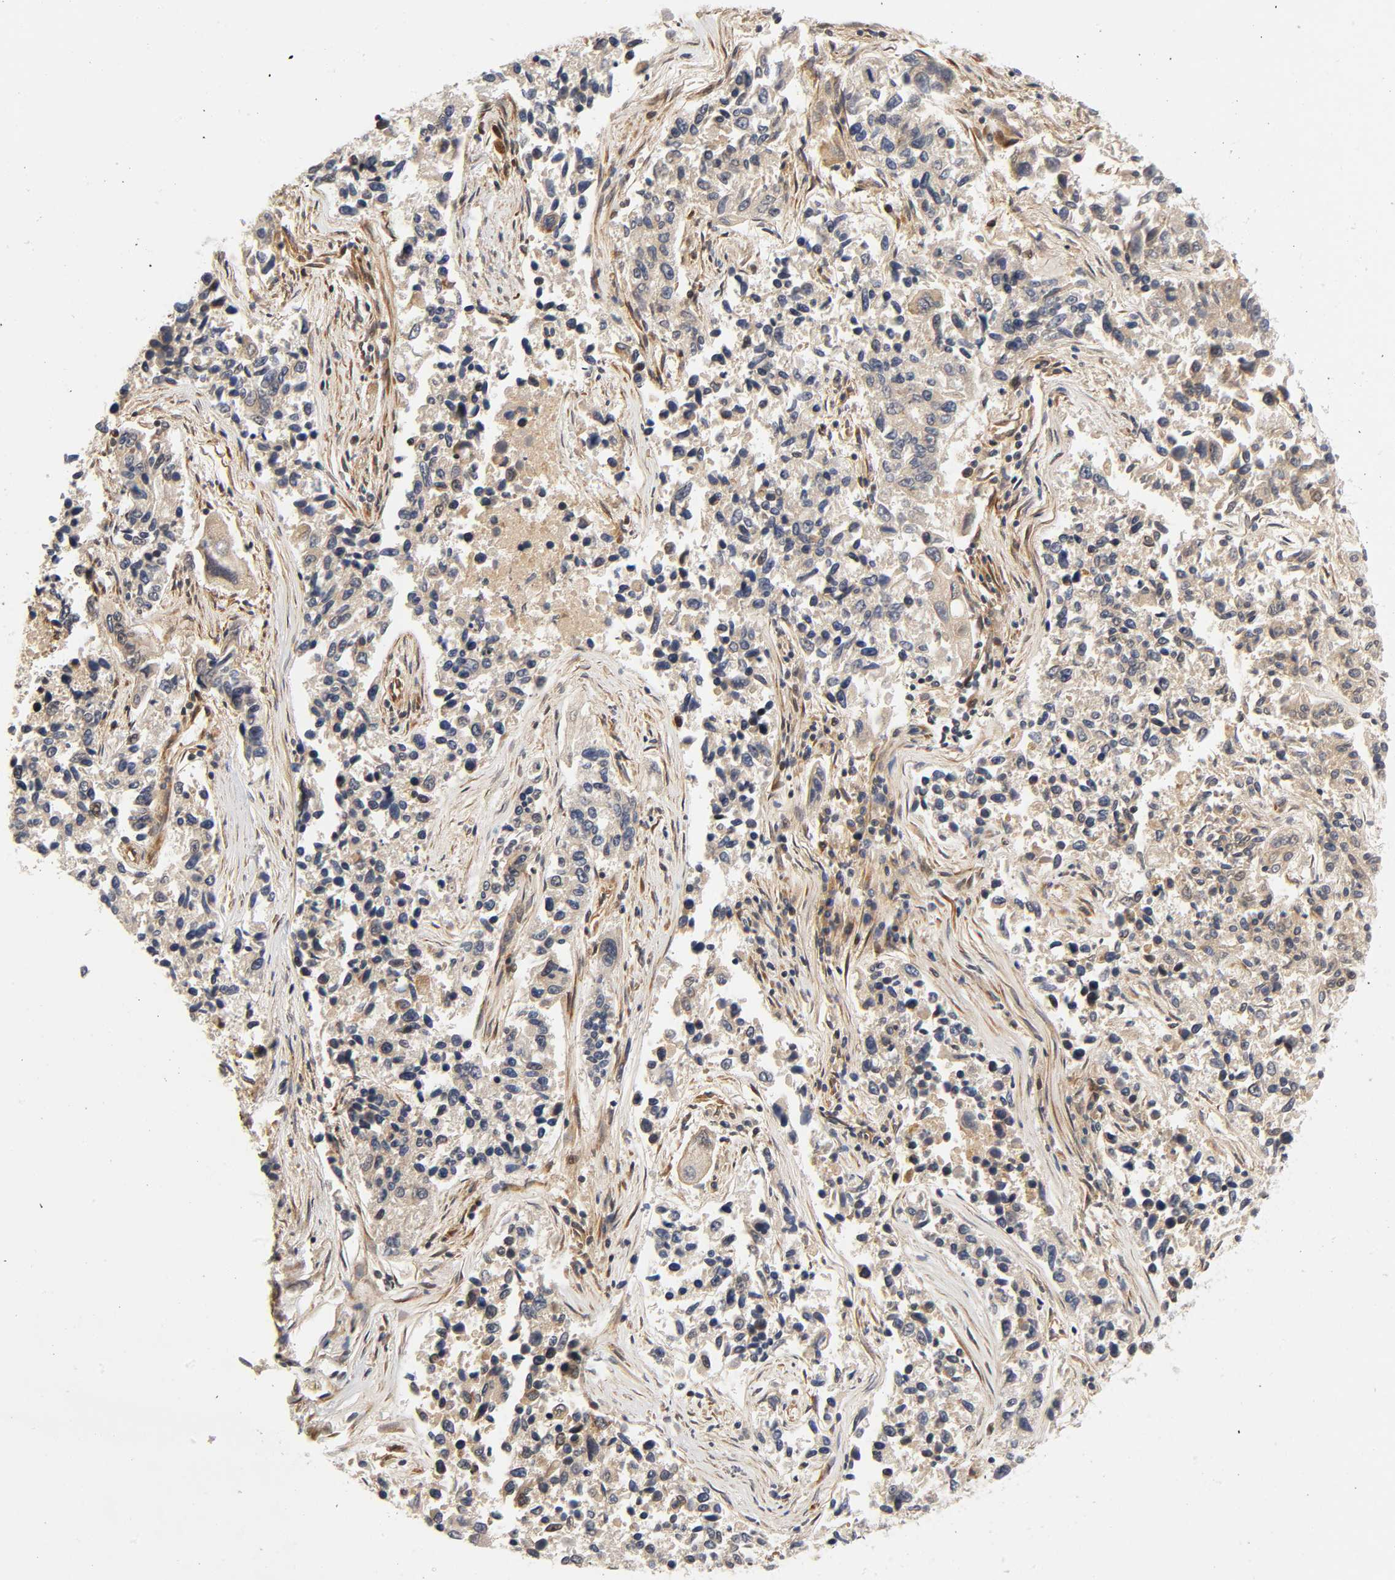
{"staining": {"intensity": "weak", "quantity": ">75%", "location": "cytoplasmic/membranous"}, "tissue": "lung cancer", "cell_type": "Tumor cells", "image_type": "cancer", "snomed": [{"axis": "morphology", "description": "Adenocarcinoma, NOS"}, {"axis": "topography", "description": "Lung"}], "caption": "The immunohistochemical stain highlights weak cytoplasmic/membranous expression in tumor cells of lung cancer (adenocarcinoma) tissue.", "gene": "IQCJ-SCHIP1", "patient": {"sex": "male", "age": 84}}